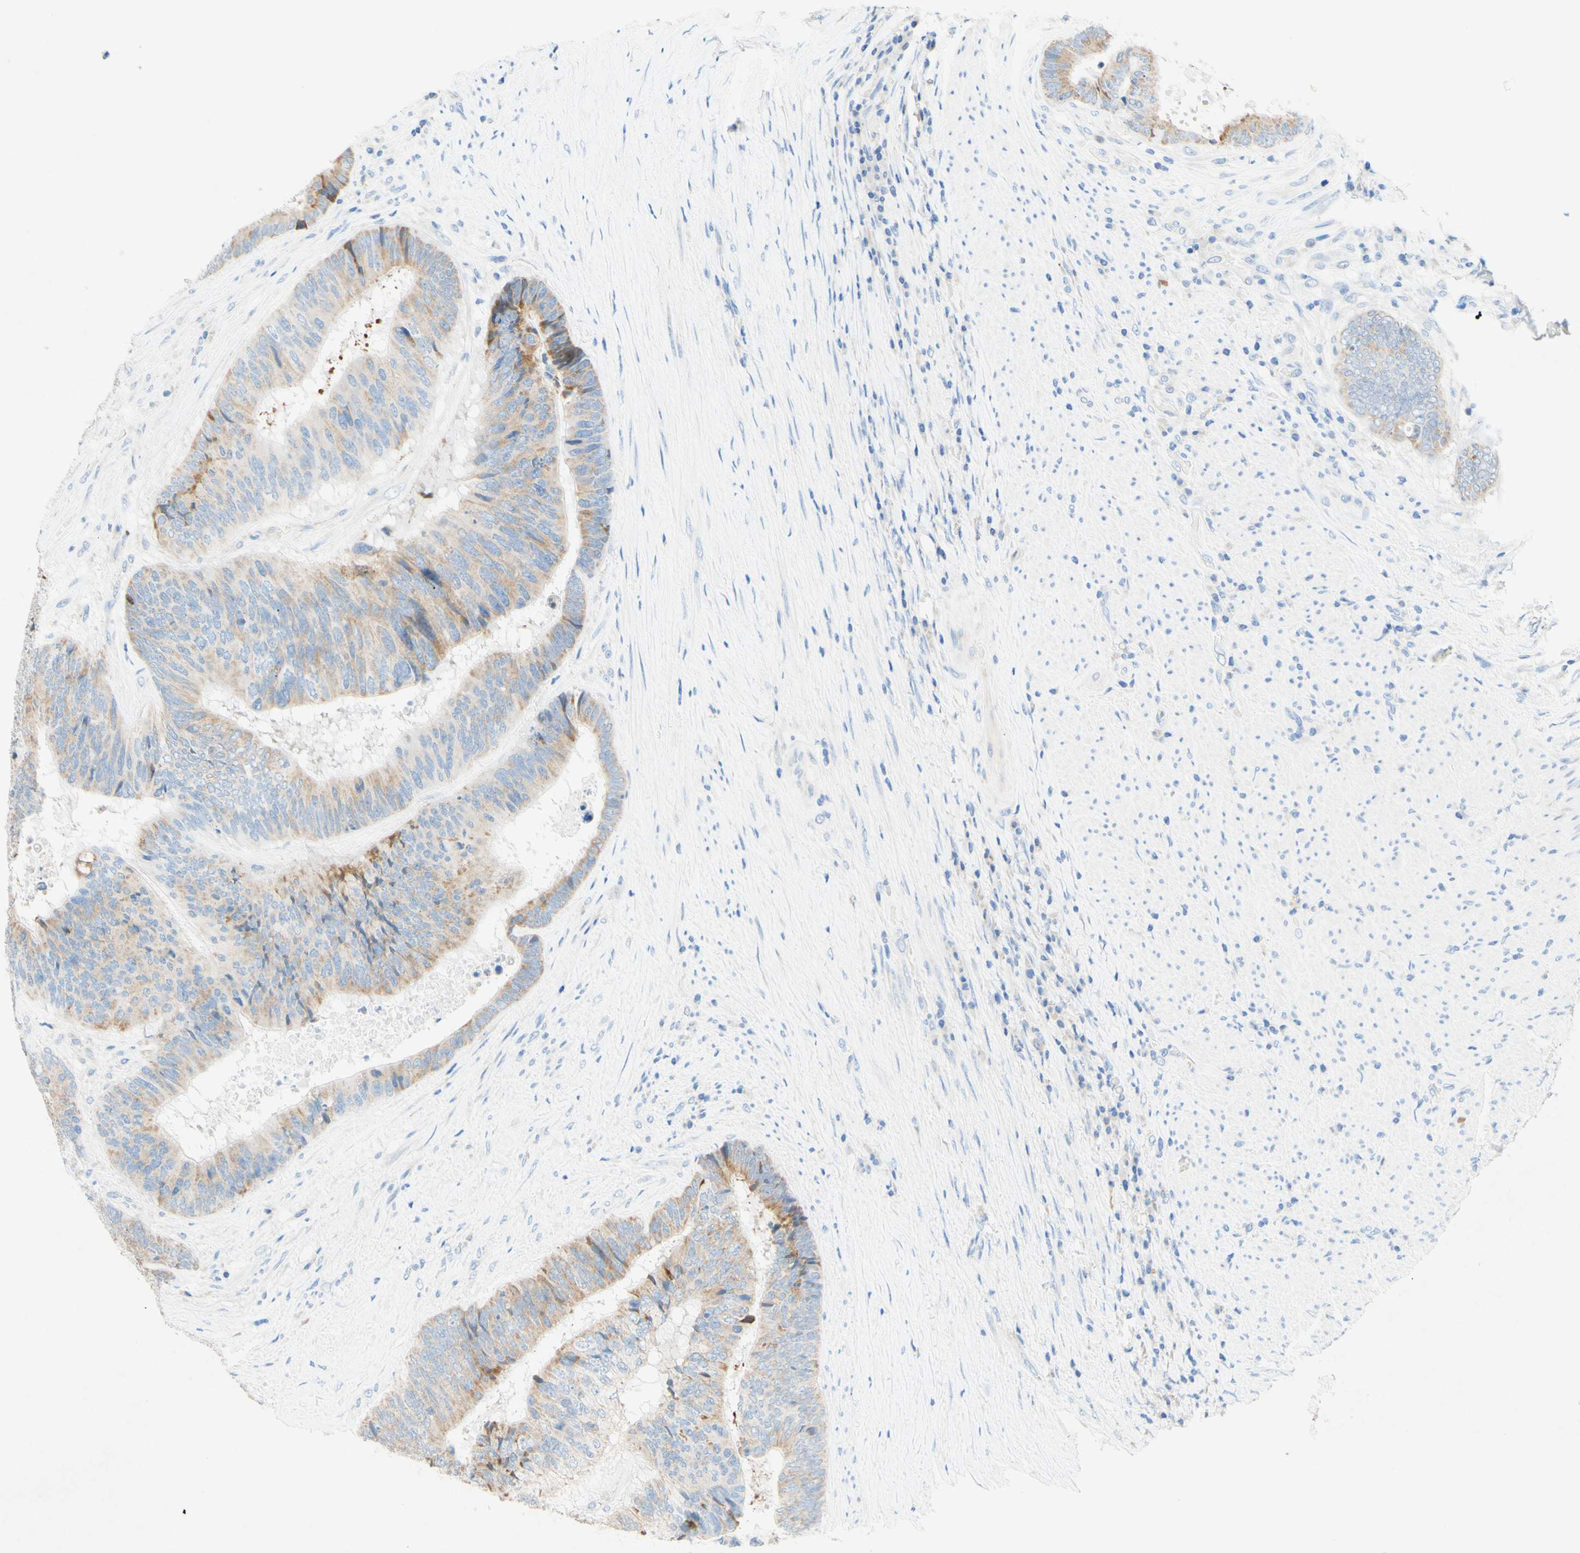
{"staining": {"intensity": "weak", "quantity": "25%-75%", "location": "cytoplasmic/membranous"}, "tissue": "colorectal cancer", "cell_type": "Tumor cells", "image_type": "cancer", "snomed": [{"axis": "morphology", "description": "Adenocarcinoma, NOS"}, {"axis": "topography", "description": "Rectum"}], "caption": "Tumor cells show low levels of weak cytoplasmic/membranous positivity in about 25%-75% of cells in human colorectal cancer.", "gene": "SLC46A1", "patient": {"sex": "male", "age": 72}}